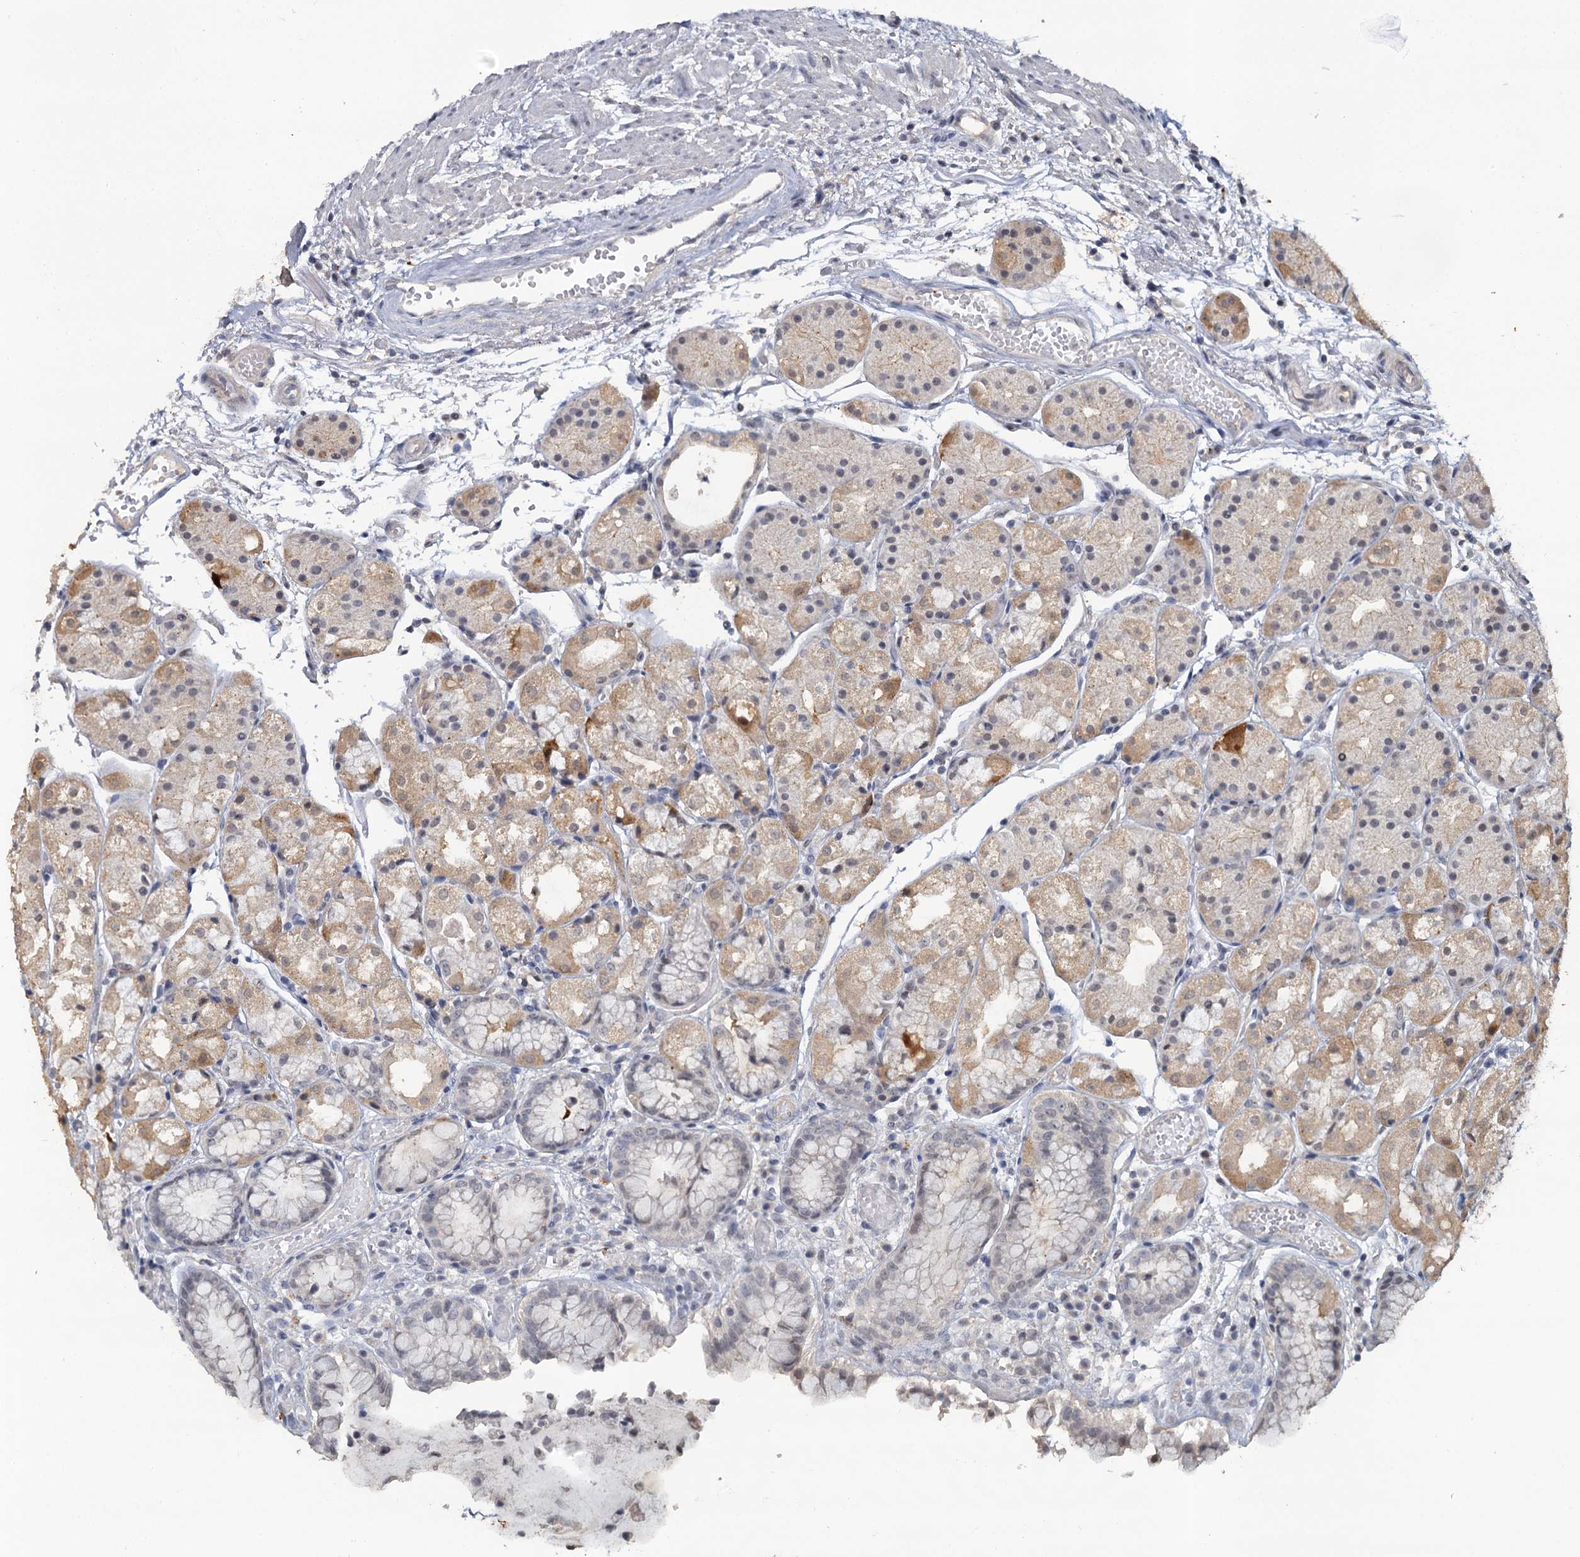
{"staining": {"intensity": "weak", "quantity": "<25%", "location": "cytoplasmic/membranous,nuclear"}, "tissue": "stomach", "cell_type": "Glandular cells", "image_type": "normal", "snomed": [{"axis": "morphology", "description": "Normal tissue, NOS"}, {"axis": "topography", "description": "Stomach, upper"}], "caption": "Glandular cells show no significant positivity in benign stomach. The staining was performed using DAB (3,3'-diaminobenzidine) to visualize the protein expression in brown, while the nuclei were stained in blue with hematoxylin (Magnification: 20x).", "gene": "MUCL1", "patient": {"sex": "male", "age": 72}}